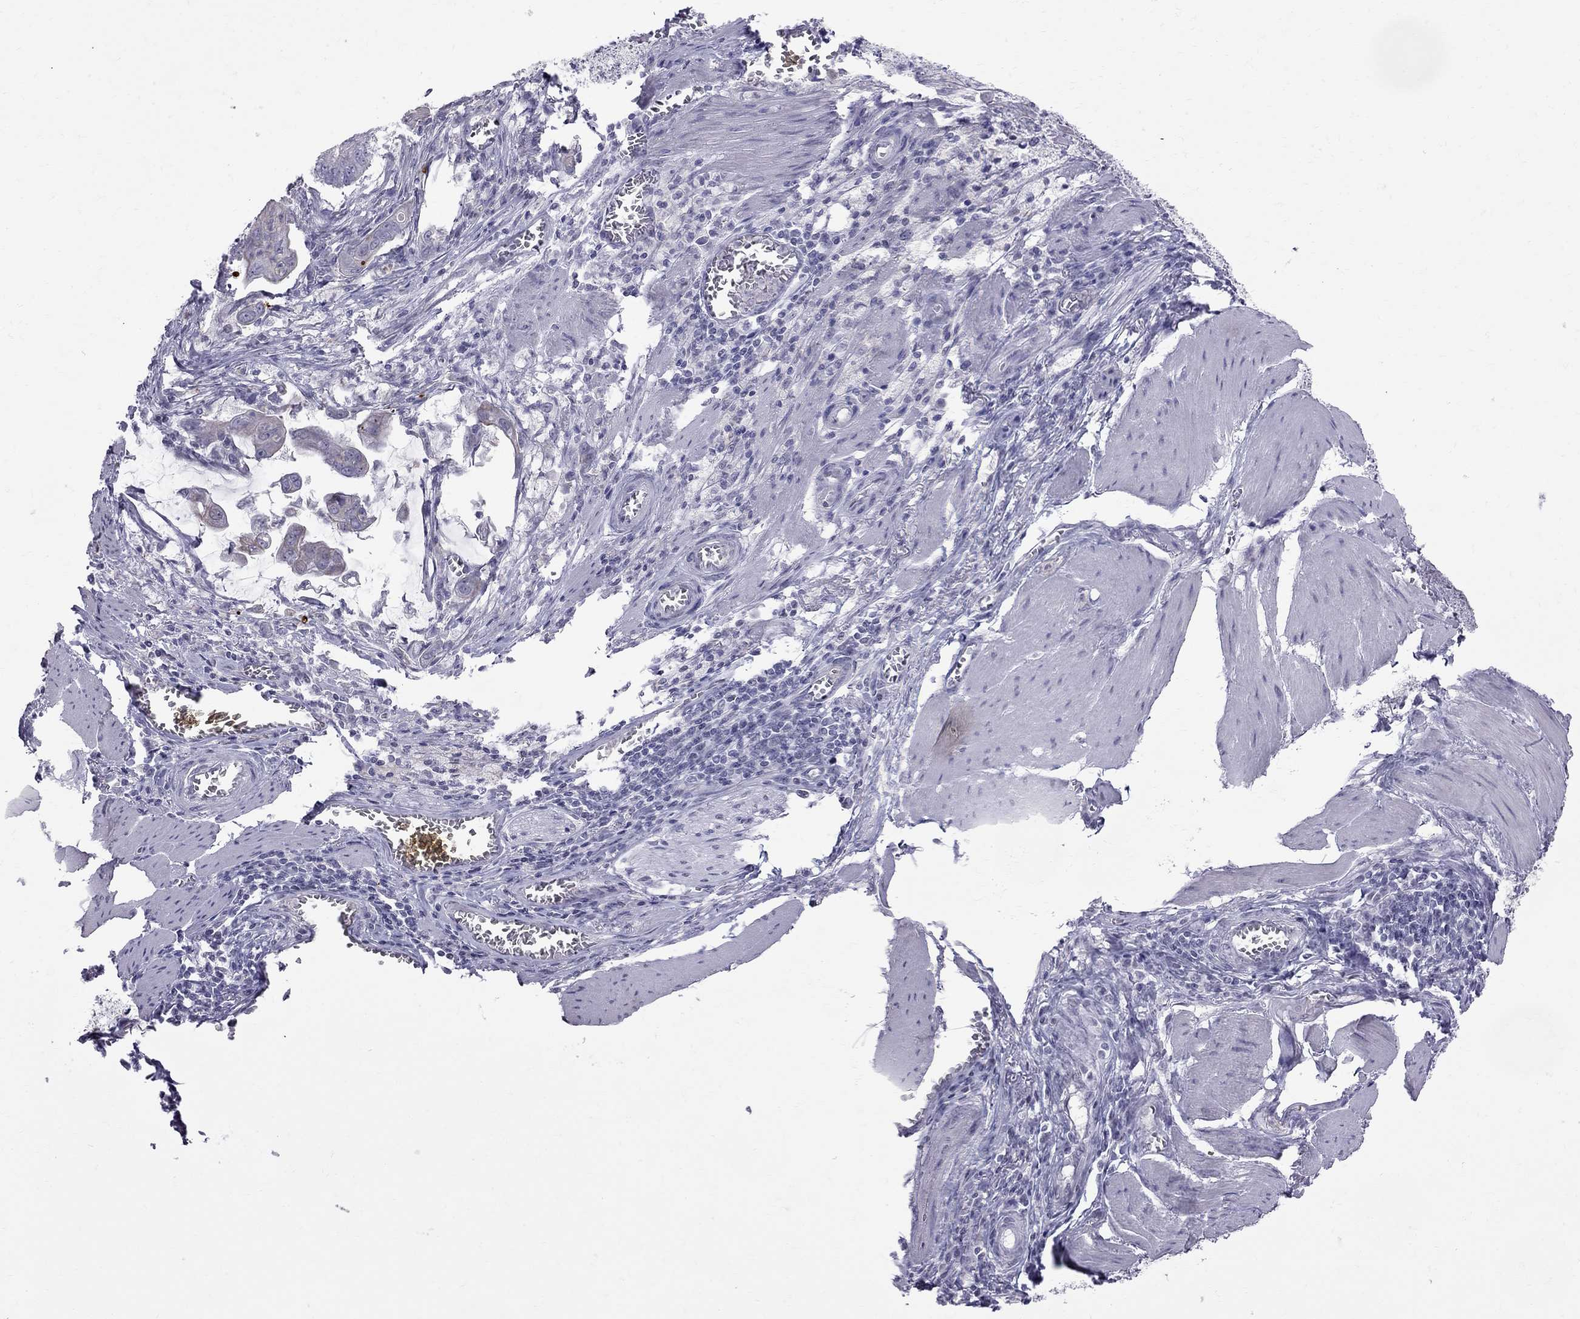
{"staining": {"intensity": "weak", "quantity": "<25%", "location": "cytoplasmic/membranous"}, "tissue": "stomach cancer", "cell_type": "Tumor cells", "image_type": "cancer", "snomed": [{"axis": "morphology", "description": "Adenocarcinoma, NOS"}, {"axis": "topography", "description": "Stomach, upper"}], "caption": "Tumor cells are negative for protein expression in human stomach adenocarcinoma.", "gene": "MUC15", "patient": {"sex": "male", "age": 80}}